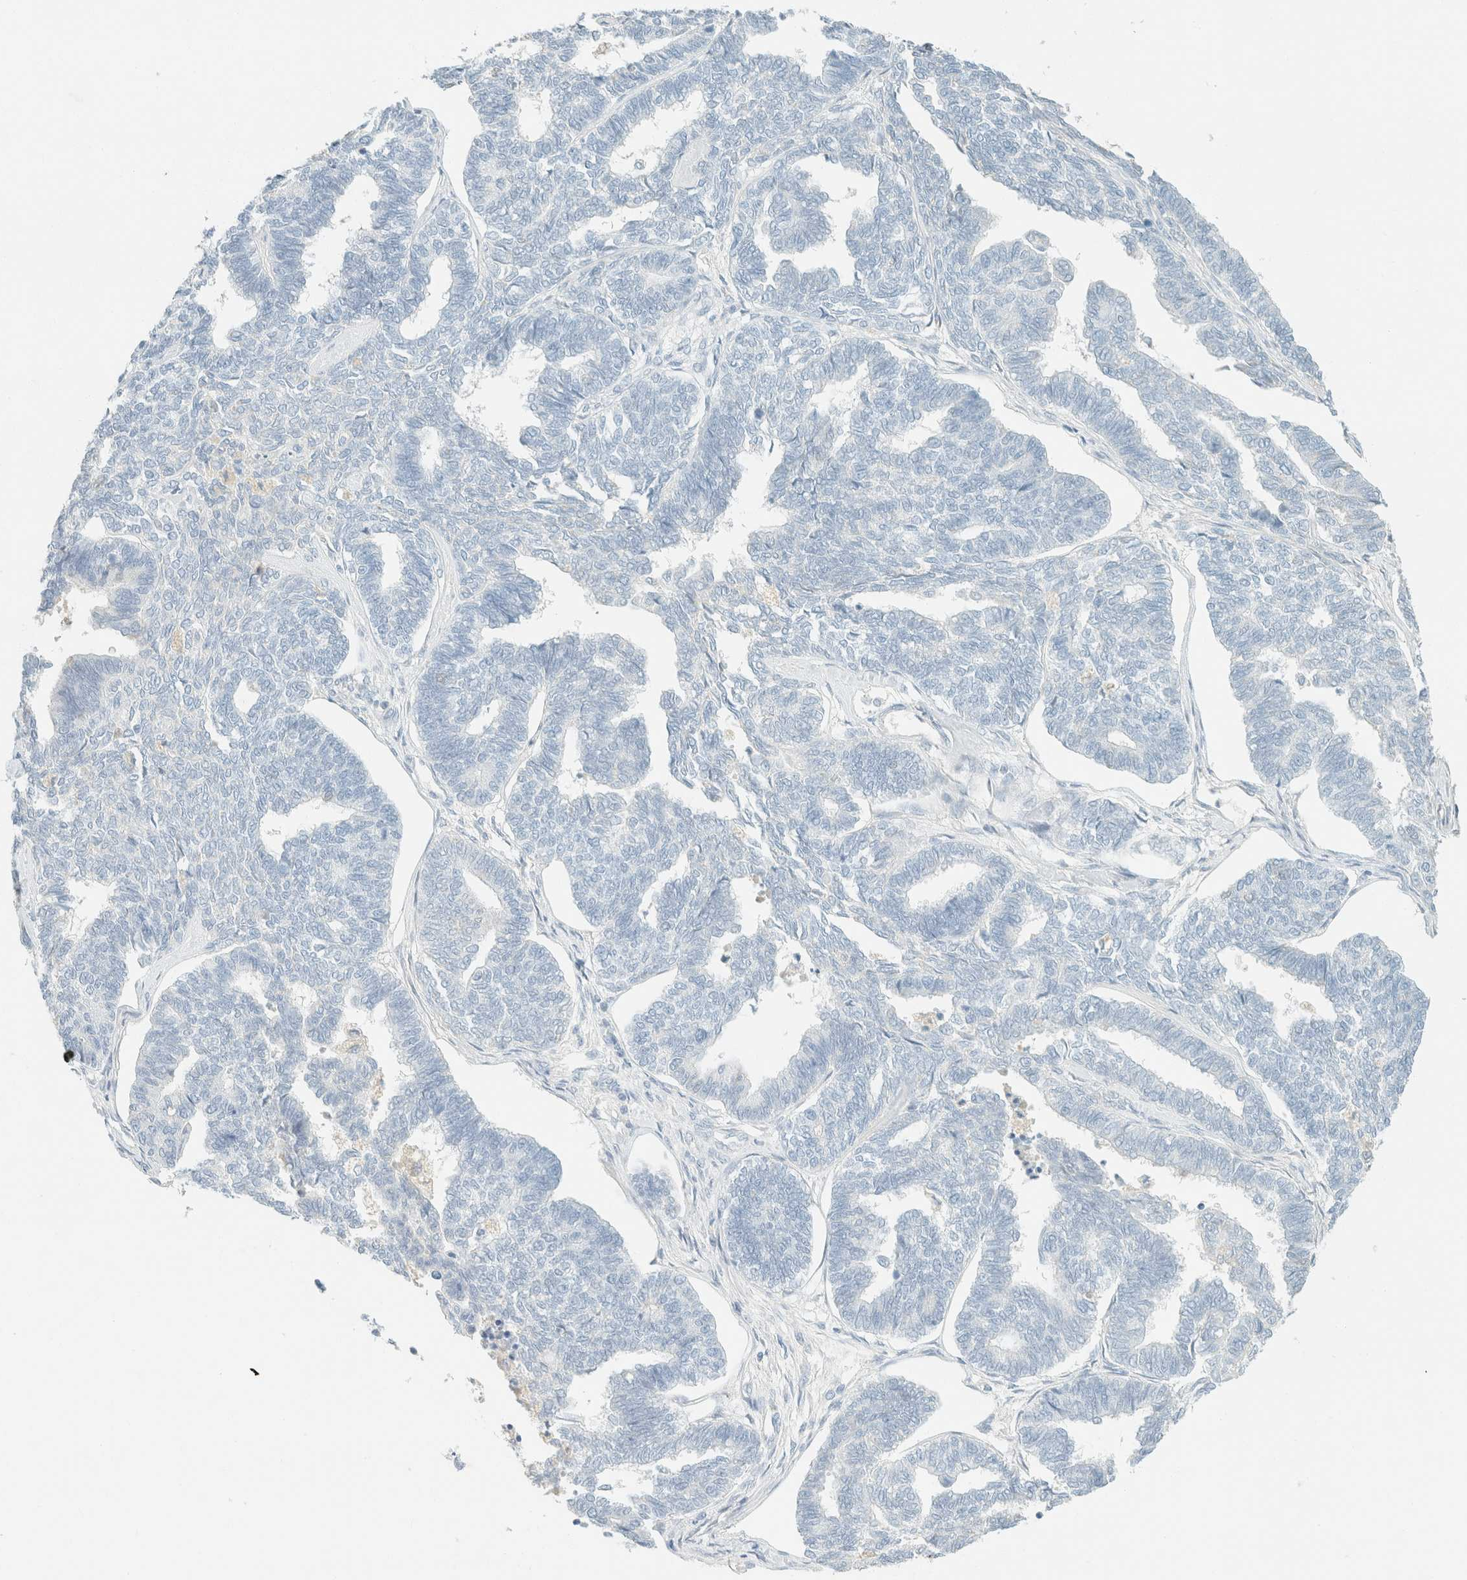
{"staining": {"intensity": "negative", "quantity": "none", "location": "none"}, "tissue": "endometrial cancer", "cell_type": "Tumor cells", "image_type": "cancer", "snomed": [{"axis": "morphology", "description": "Adenocarcinoma, NOS"}, {"axis": "topography", "description": "Endometrium"}], "caption": "Immunohistochemistry (IHC) micrograph of human adenocarcinoma (endometrial) stained for a protein (brown), which displays no positivity in tumor cells.", "gene": "GPA33", "patient": {"sex": "female", "age": 70}}